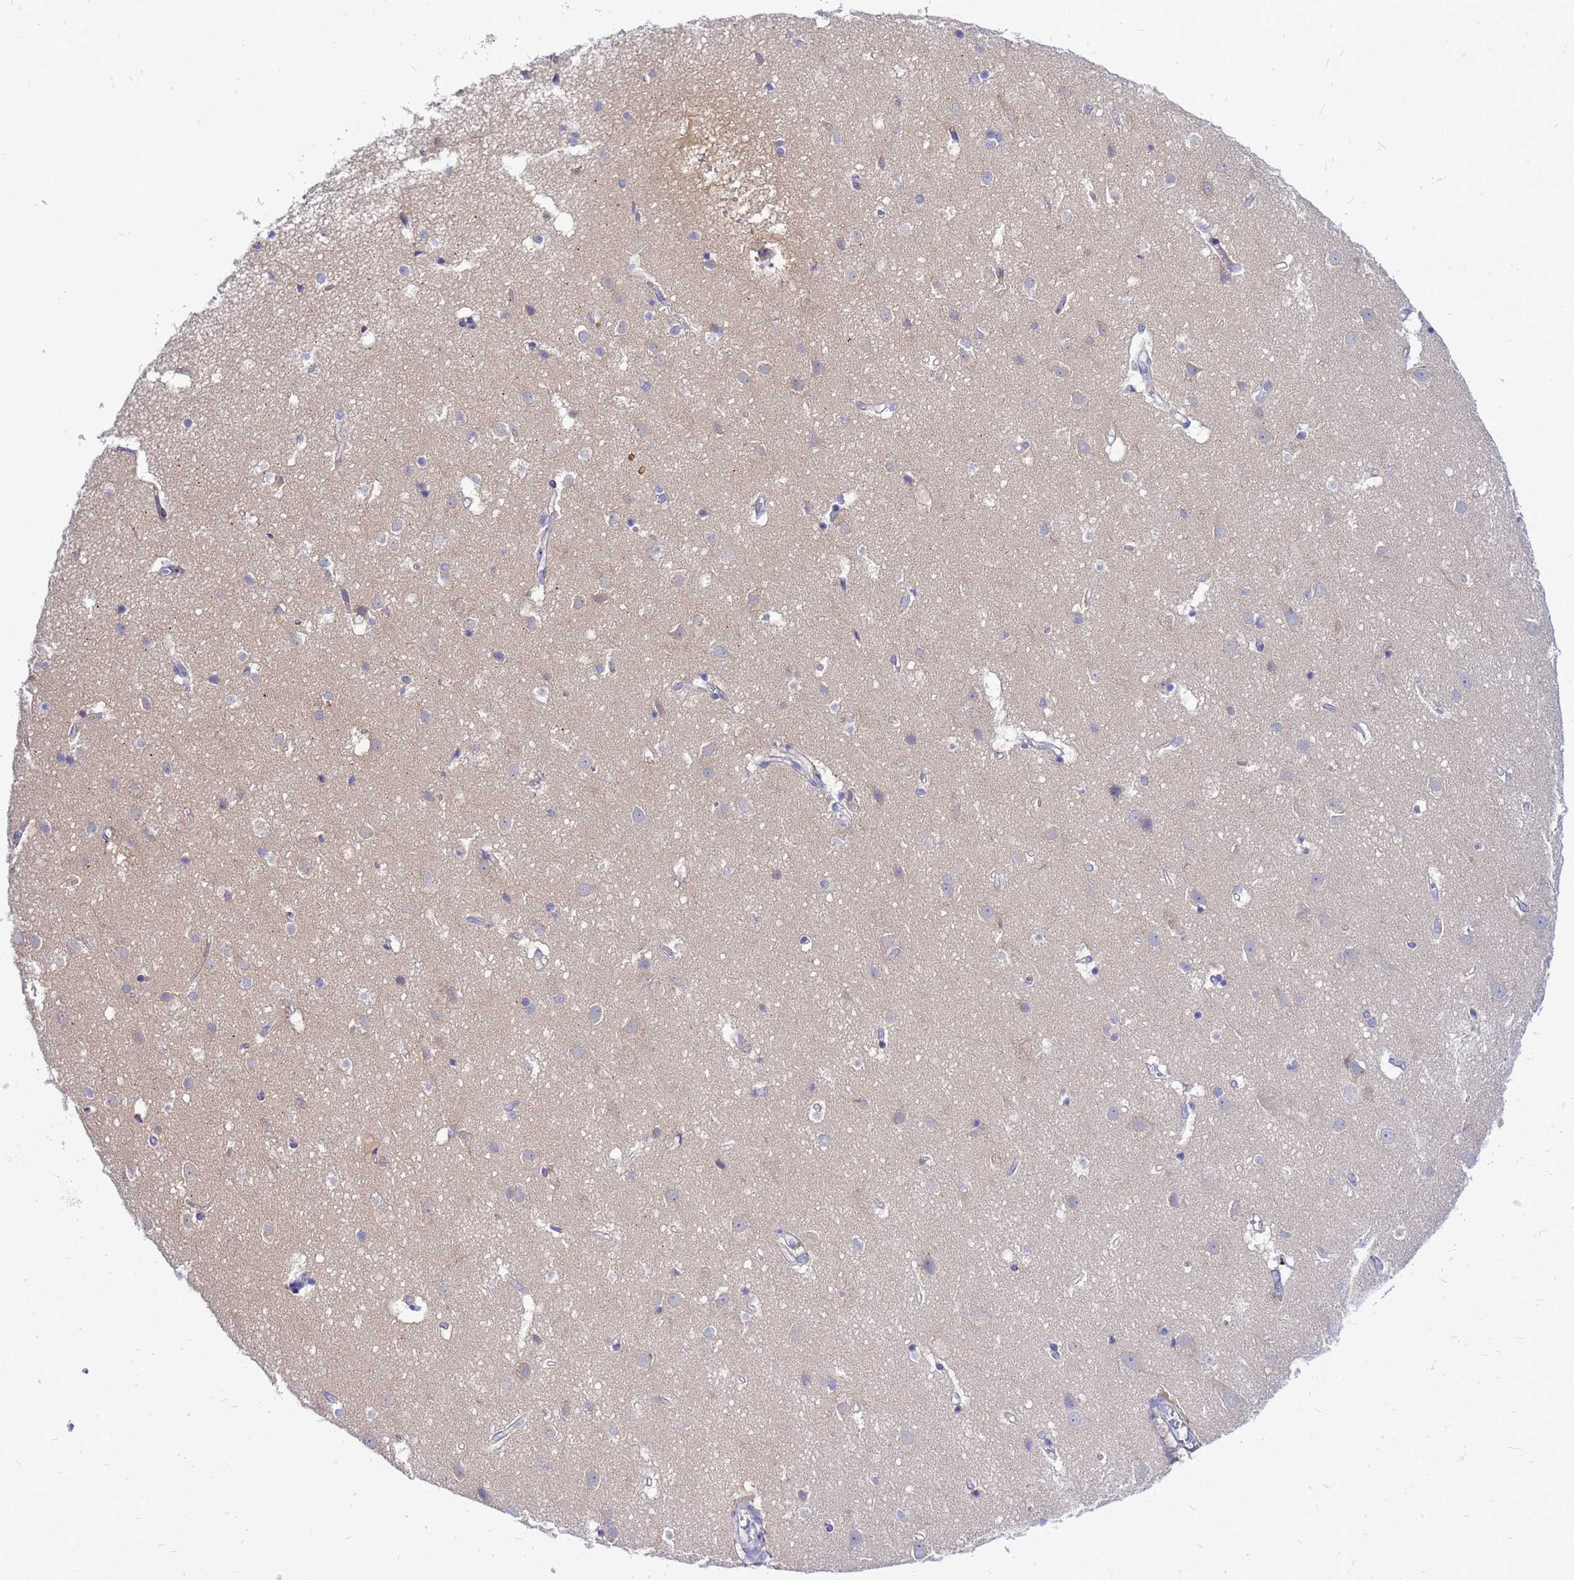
{"staining": {"intensity": "moderate", "quantity": "<25%", "location": "cytoplasmic/membranous"}, "tissue": "cerebral cortex", "cell_type": "Endothelial cells", "image_type": "normal", "snomed": [{"axis": "morphology", "description": "Normal tissue, NOS"}, {"axis": "topography", "description": "Cerebral cortex"}], "caption": "This is an image of immunohistochemistry staining of unremarkable cerebral cortex, which shows moderate positivity in the cytoplasmic/membranous of endothelial cells.", "gene": "FHIP1A", "patient": {"sex": "male", "age": 54}}